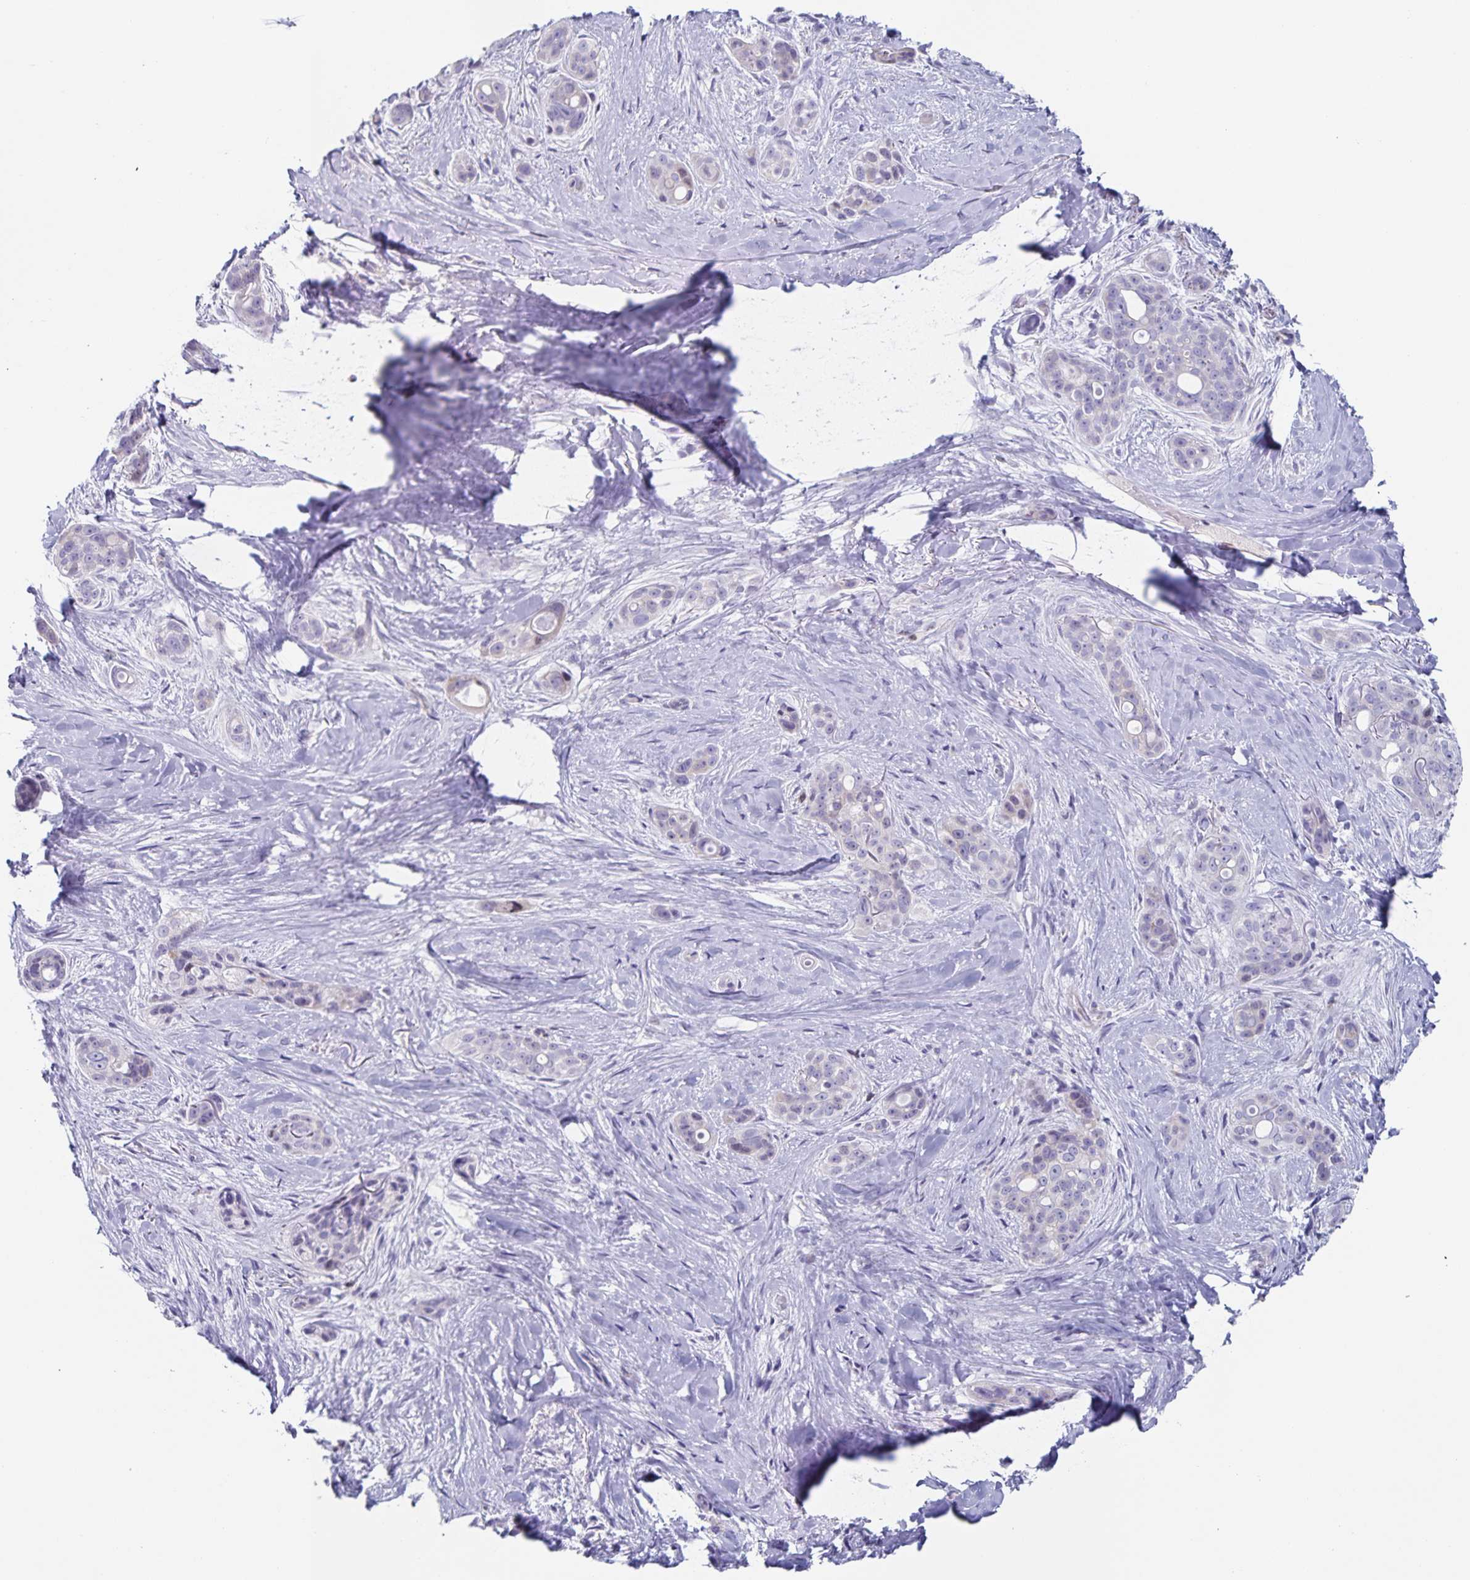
{"staining": {"intensity": "negative", "quantity": "none", "location": "none"}, "tissue": "skin cancer", "cell_type": "Tumor cells", "image_type": "cancer", "snomed": [{"axis": "morphology", "description": "Basal cell carcinoma"}, {"axis": "topography", "description": "Skin"}], "caption": "An IHC histopathology image of basal cell carcinoma (skin) is shown. There is no staining in tumor cells of basal cell carcinoma (skin).", "gene": "CENPH", "patient": {"sex": "female", "age": 79}}